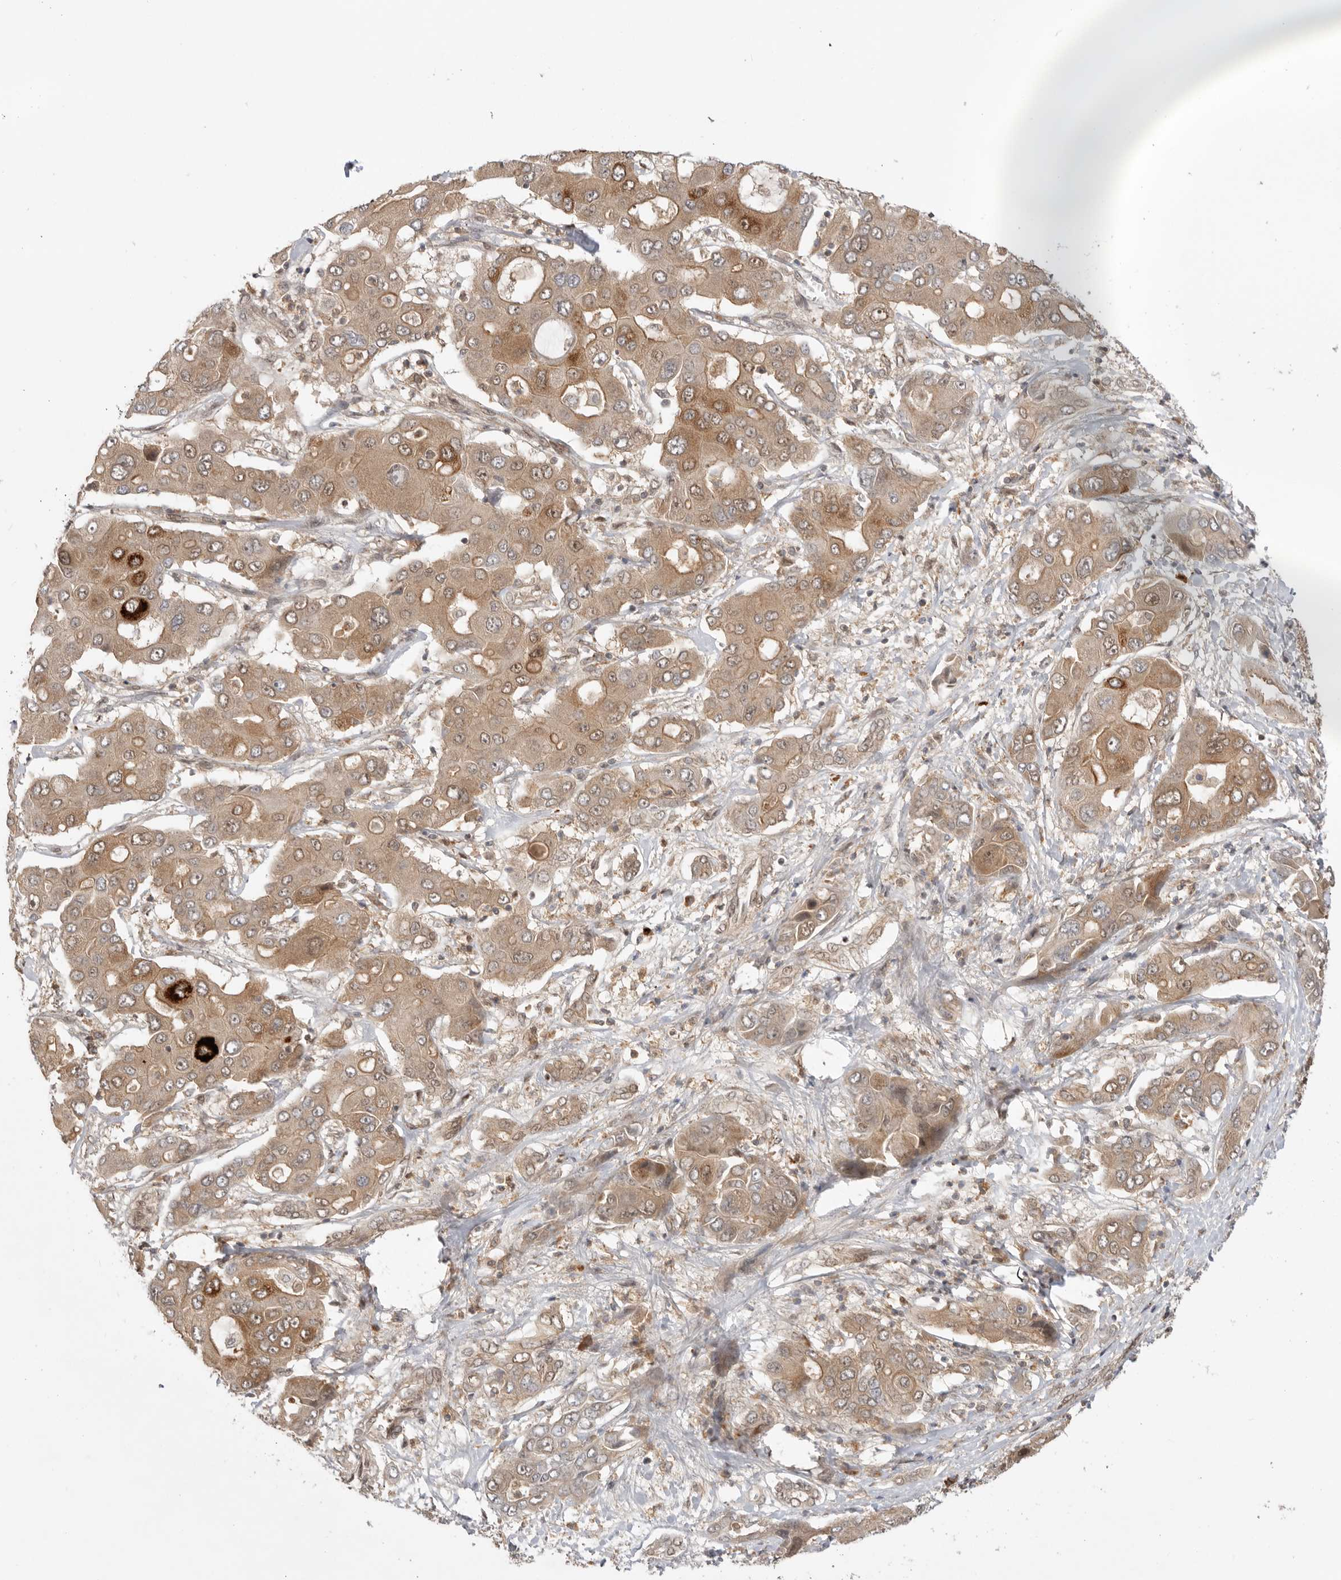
{"staining": {"intensity": "moderate", "quantity": ">75%", "location": "cytoplasmic/membranous"}, "tissue": "liver cancer", "cell_type": "Tumor cells", "image_type": "cancer", "snomed": [{"axis": "morphology", "description": "Cholangiocarcinoma"}, {"axis": "topography", "description": "Liver"}], "caption": "Immunohistochemical staining of human liver cancer displays moderate cytoplasmic/membranous protein staining in about >75% of tumor cells.", "gene": "DCAF8", "patient": {"sex": "male", "age": 67}}